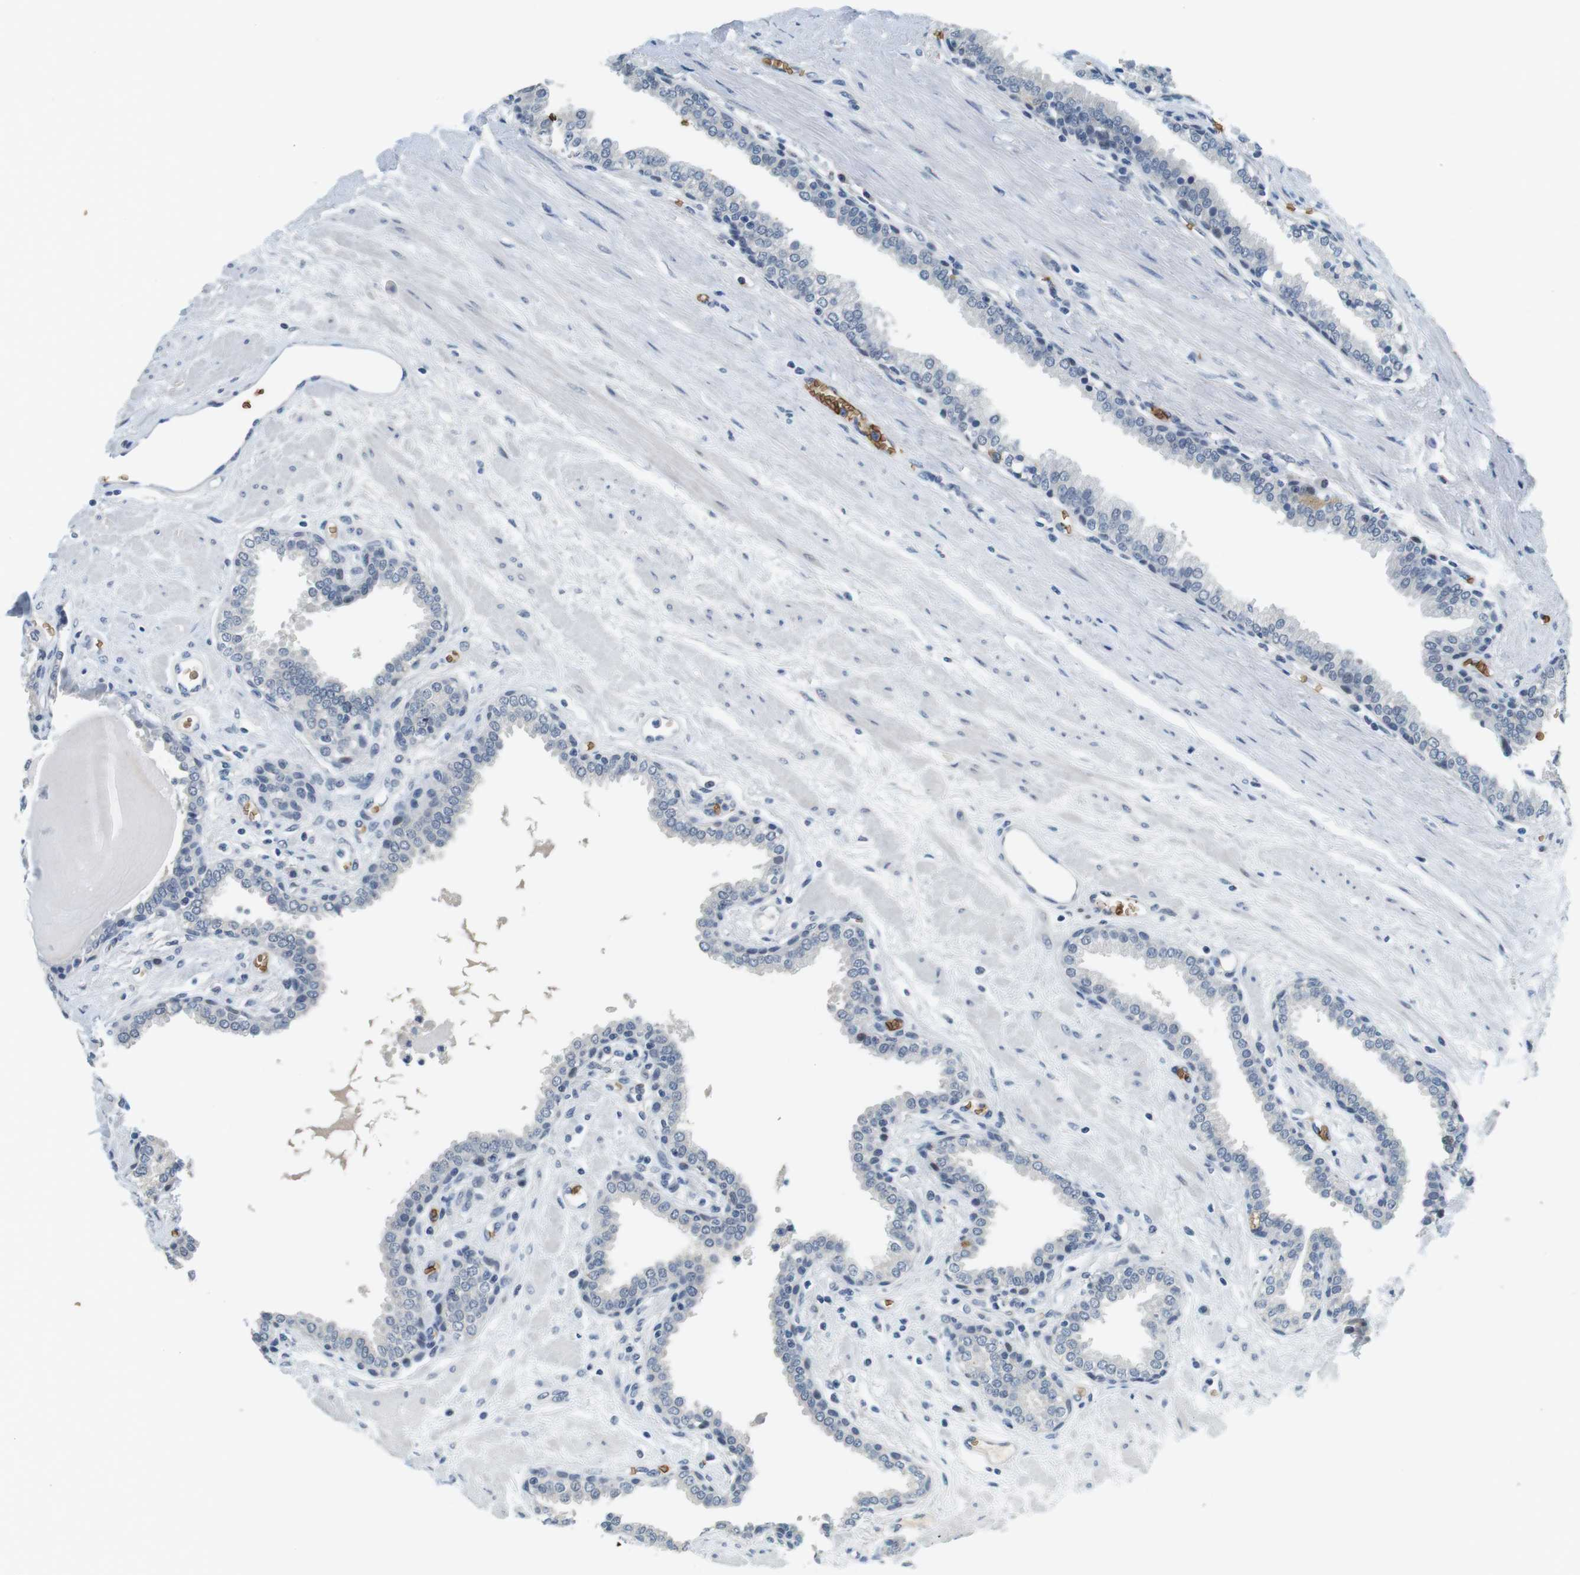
{"staining": {"intensity": "negative", "quantity": "none", "location": "none"}, "tissue": "prostate", "cell_type": "Glandular cells", "image_type": "normal", "snomed": [{"axis": "morphology", "description": "Normal tissue, NOS"}, {"axis": "topography", "description": "Prostate"}], "caption": "The IHC micrograph has no significant staining in glandular cells of prostate. (Stains: DAB immunohistochemistry (IHC) with hematoxylin counter stain, Microscopy: brightfield microscopy at high magnification).", "gene": "SLC4A1", "patient": {"sex": "male", "age": 51}}